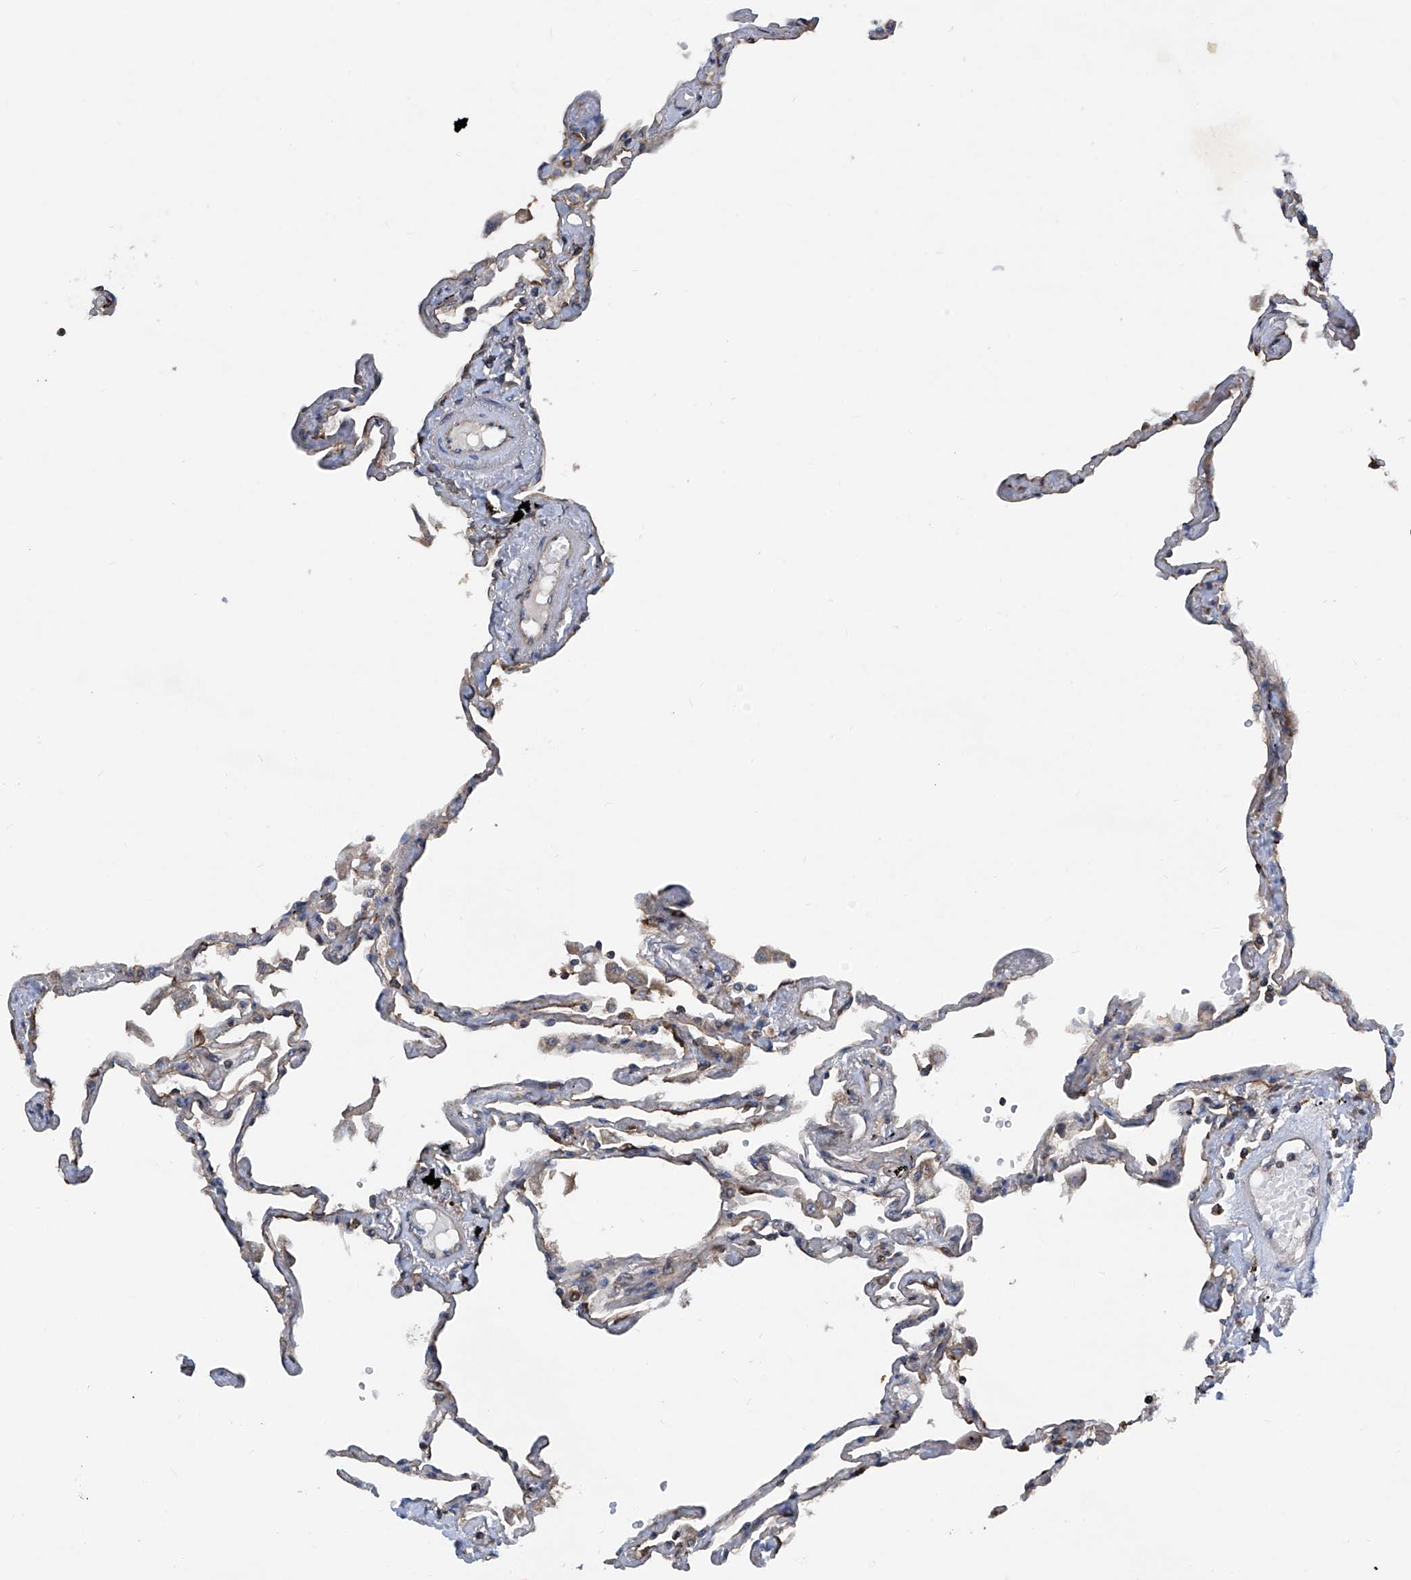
{"staining": {"intensity": "weak", "quantity": "<25%", "location": "cytoplasmic/membranous"}, "tissue": "lung", "cell_type": "Alveolar cells", "image_type": "normal", "snomed": [{"axis": "morphology", "description": "Normal tissue, NOS"}, {"axis": "topography", "description": "Lung"}], "caption": "Immunohistochemistry (IHC) histopathology image of unremarkable lung stained for a protein (brown), which reveals no staining in alveolar cells.", "gene": "TRIM38", "patient": {"sex": "female", "age": 67}}